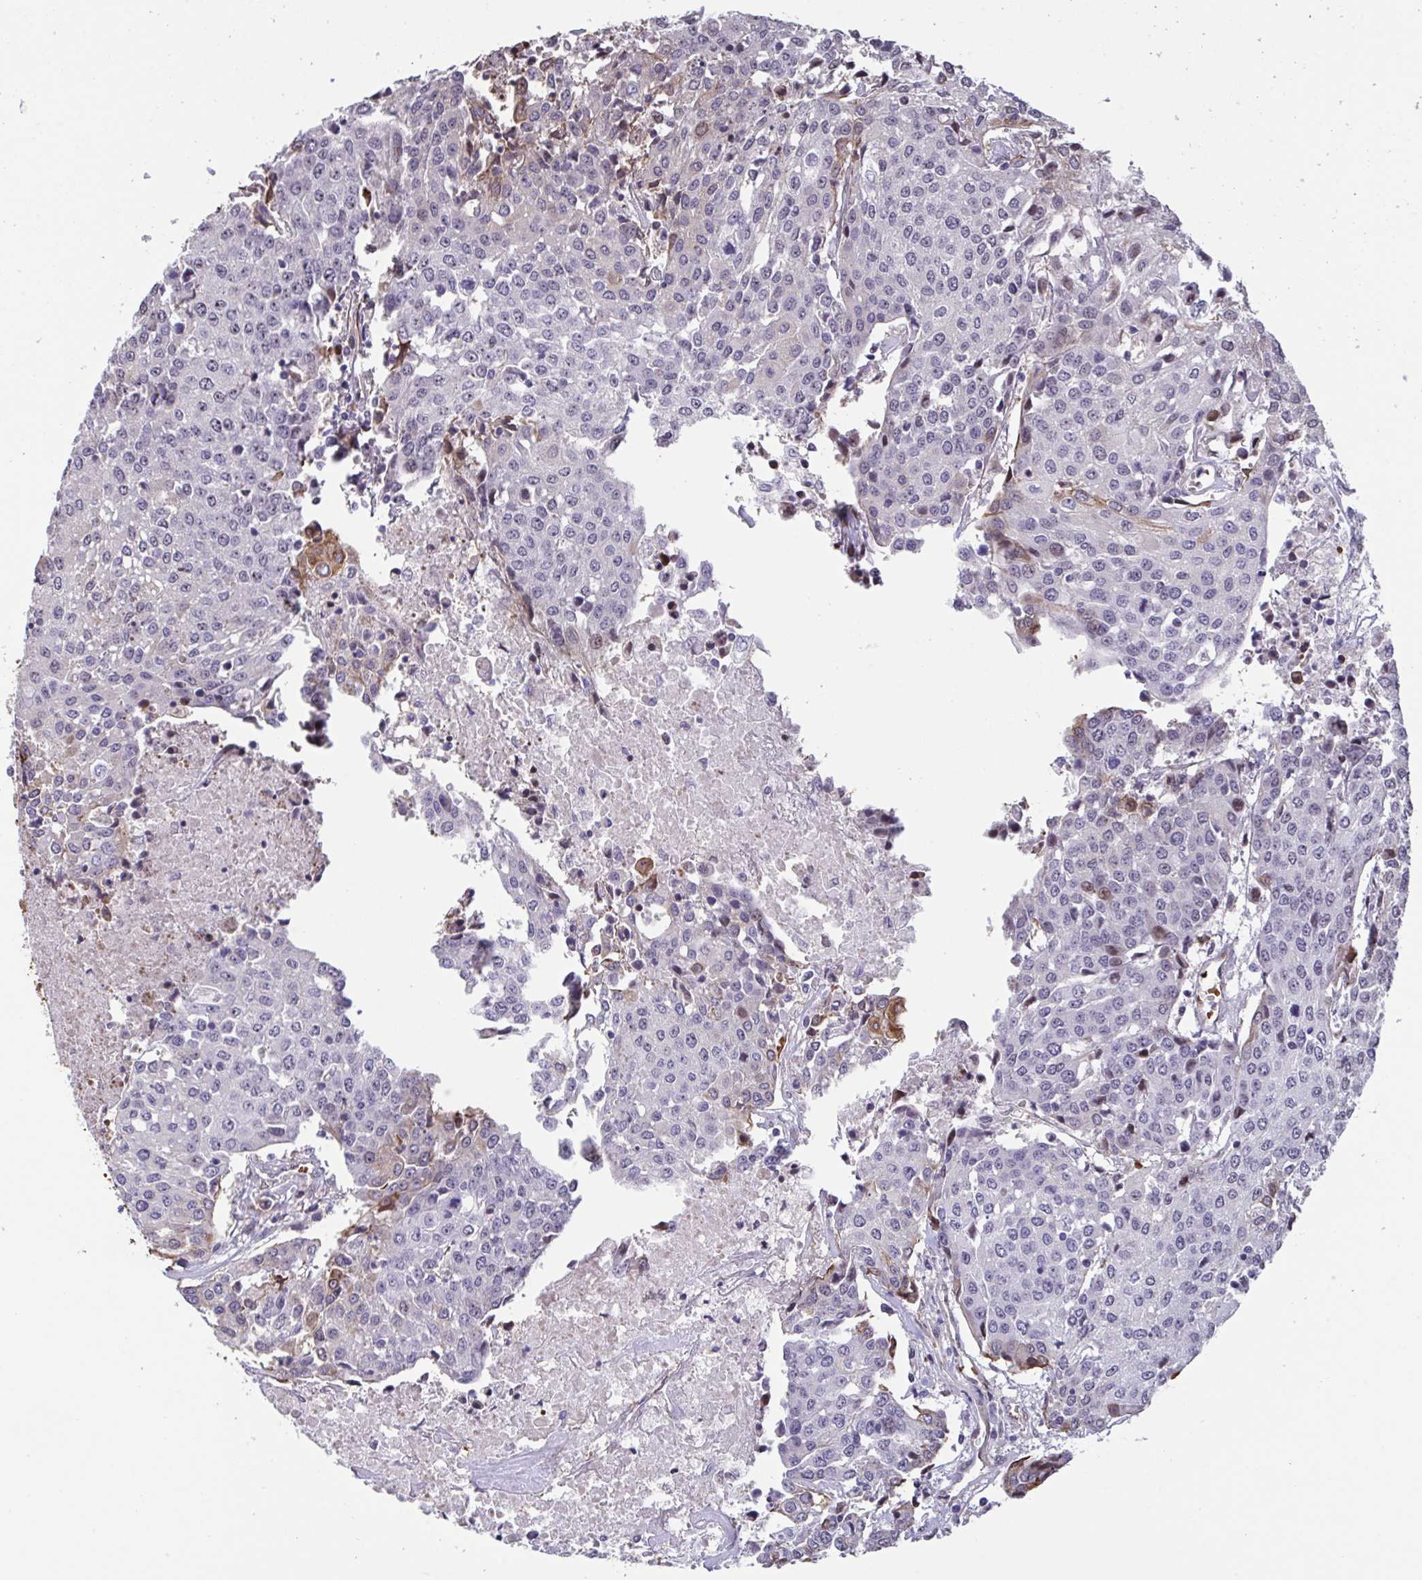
{"staining": {"intensity": "strong", "quantity": "<25%", "location": "cytoplasmic/membranous"}, "tissue": "urothelial cancer", "cell_type": "Tumor cells", "image_type": "cancer", "snomed": [{"axis": "morphology", "description": "Urothelial carcinoma, High grade"}, {"axis": "topography", "description": "Urinary bladder"}], "caption": "Urothelial carcinoma (high-grade) stained with a protein marker shows strong staining in tumor cells.", "gene": "PELI2", "patient": {"sex": "female", "age": 85}}